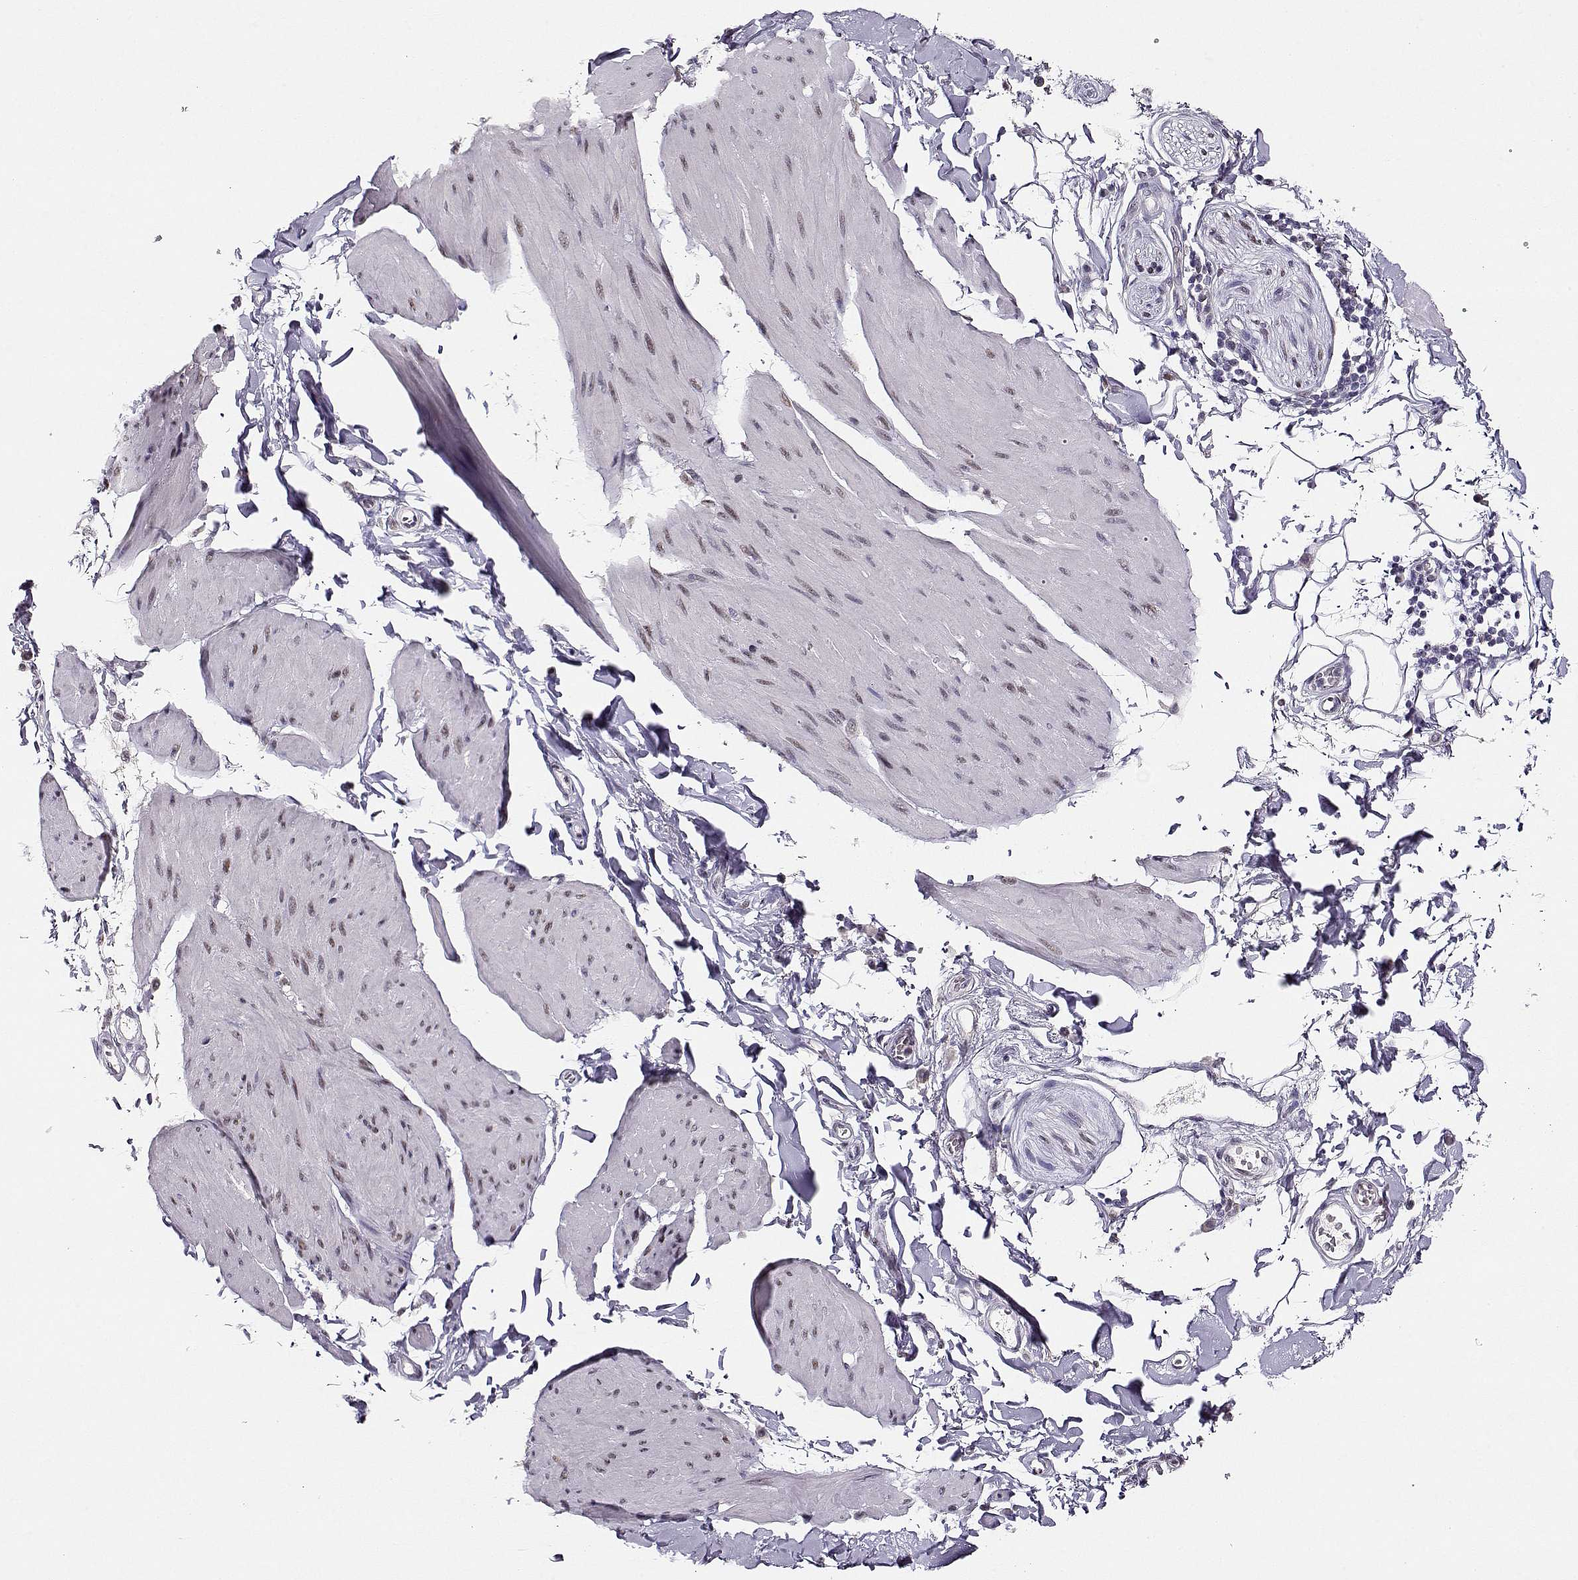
{"staining": {"intensity": "negative", "quantity": "none", "location": "none"}, "tissue": "smooth muscle", "cell_type": "Smooth muscle cells", "image_type": "normal", "snomed": [{"axis": "morphology", "description": "Normal tissue, NOS"}, {"axis": "topography", "description": "Adipose tissue"}, {"axis": "topography", "description": "Smooth muscle"}, {"axis": "topography", "description": "Peripheral nerve tissue"}], "caption": "Immunohistochemistry (IHC) micrograph of normal human smooth muscle stained for a protein (brown), which displays no staining in smooth muscle cells.", "gene": "POLI", "patient": {"sex": "male", "age": 83}}